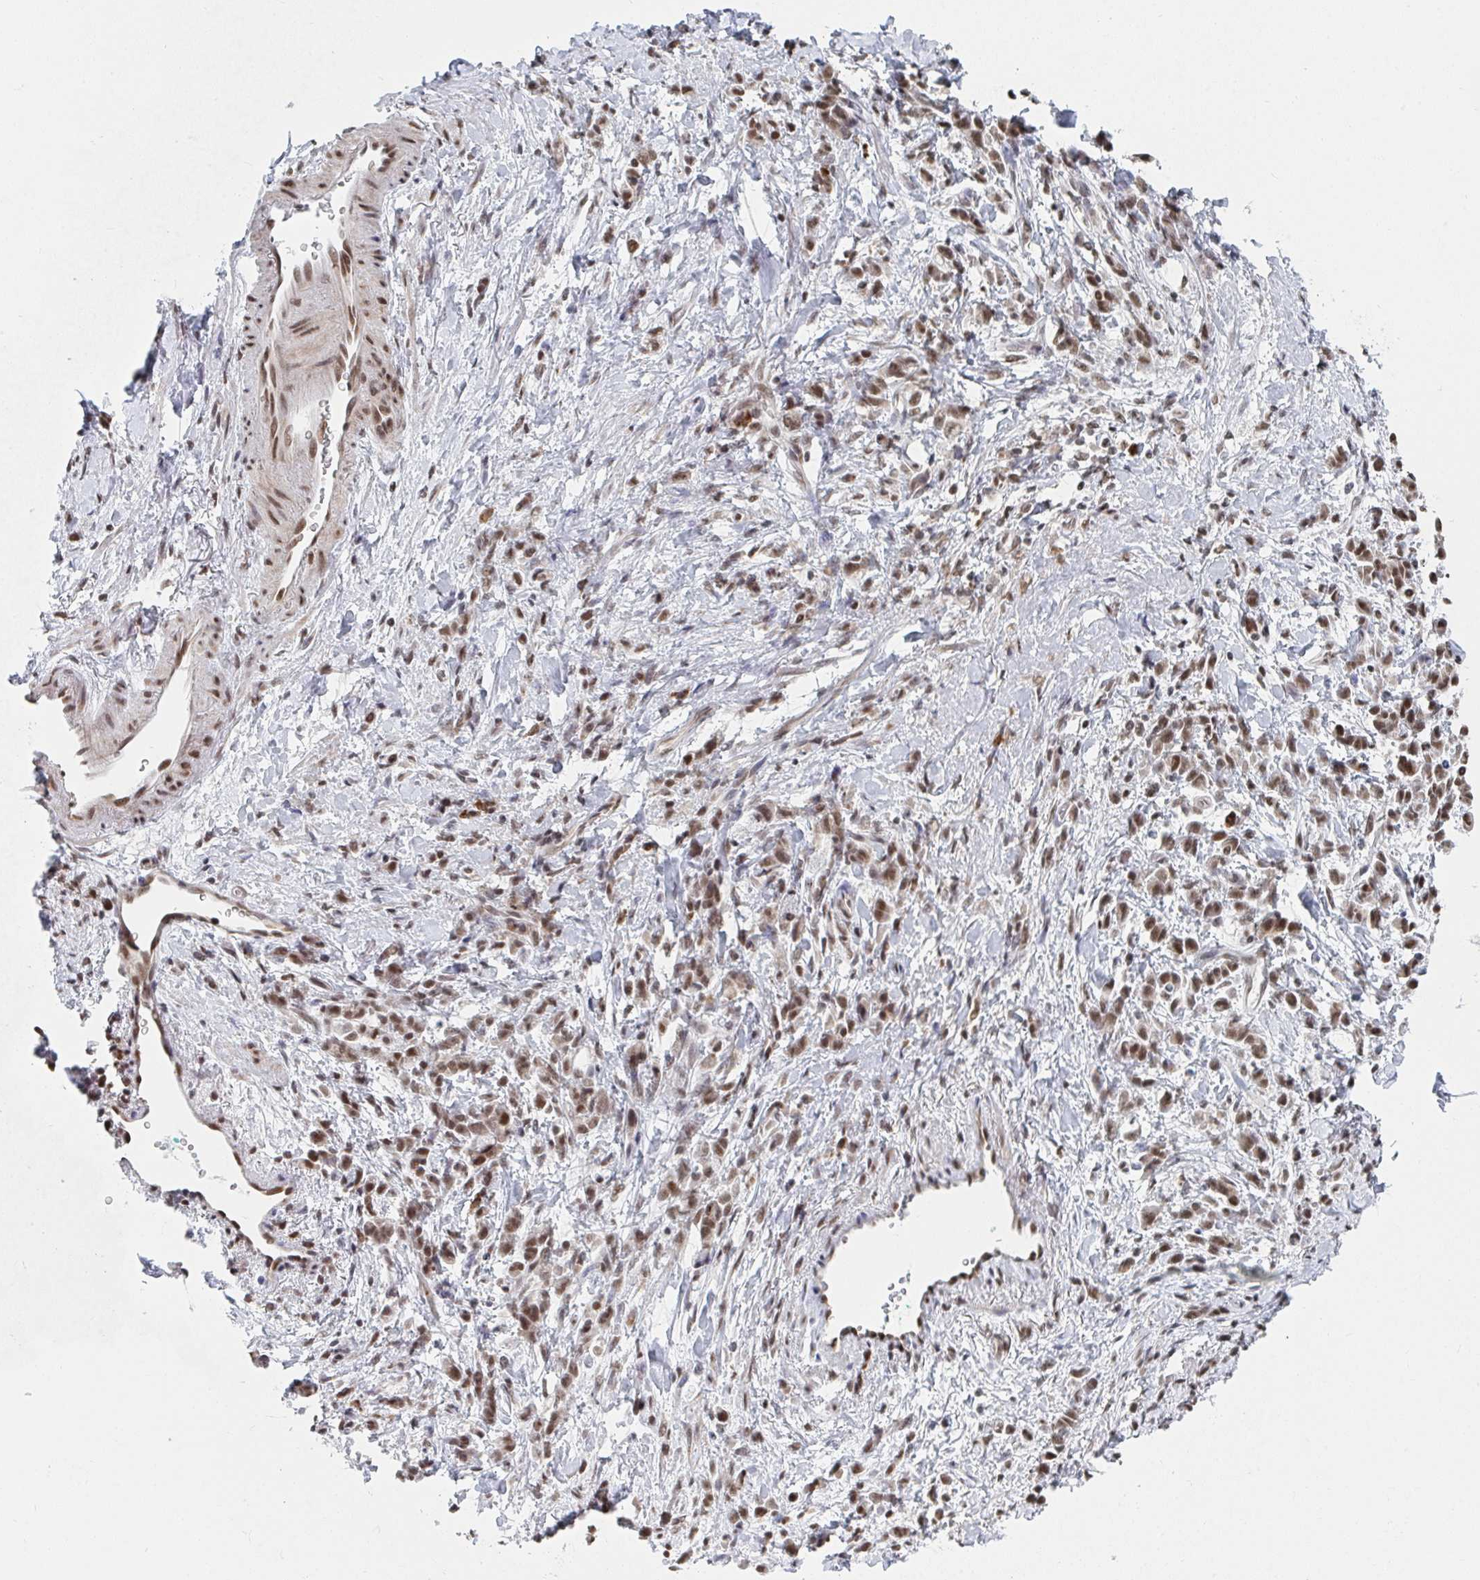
{"staining": {"intensity": "moderate", "quantity": ">75%", "location": "nuclear"}, "tissue": "stomach cancer", "cell_type": "Tumor cells", "image_type": "cancer", "snomed": [{"axis": "morphology", "description": "Adenocarcinoma, NOS"}, {"axis": "topography", "description": "Stomach"}], "caption": "DAB immunohistochemical staining of stomach cancer shows moderate nuclear protein positivity in about >75% of tumor cells.", "gene": "MBNL1", "patient": {"sex": "male", "age": 77}}